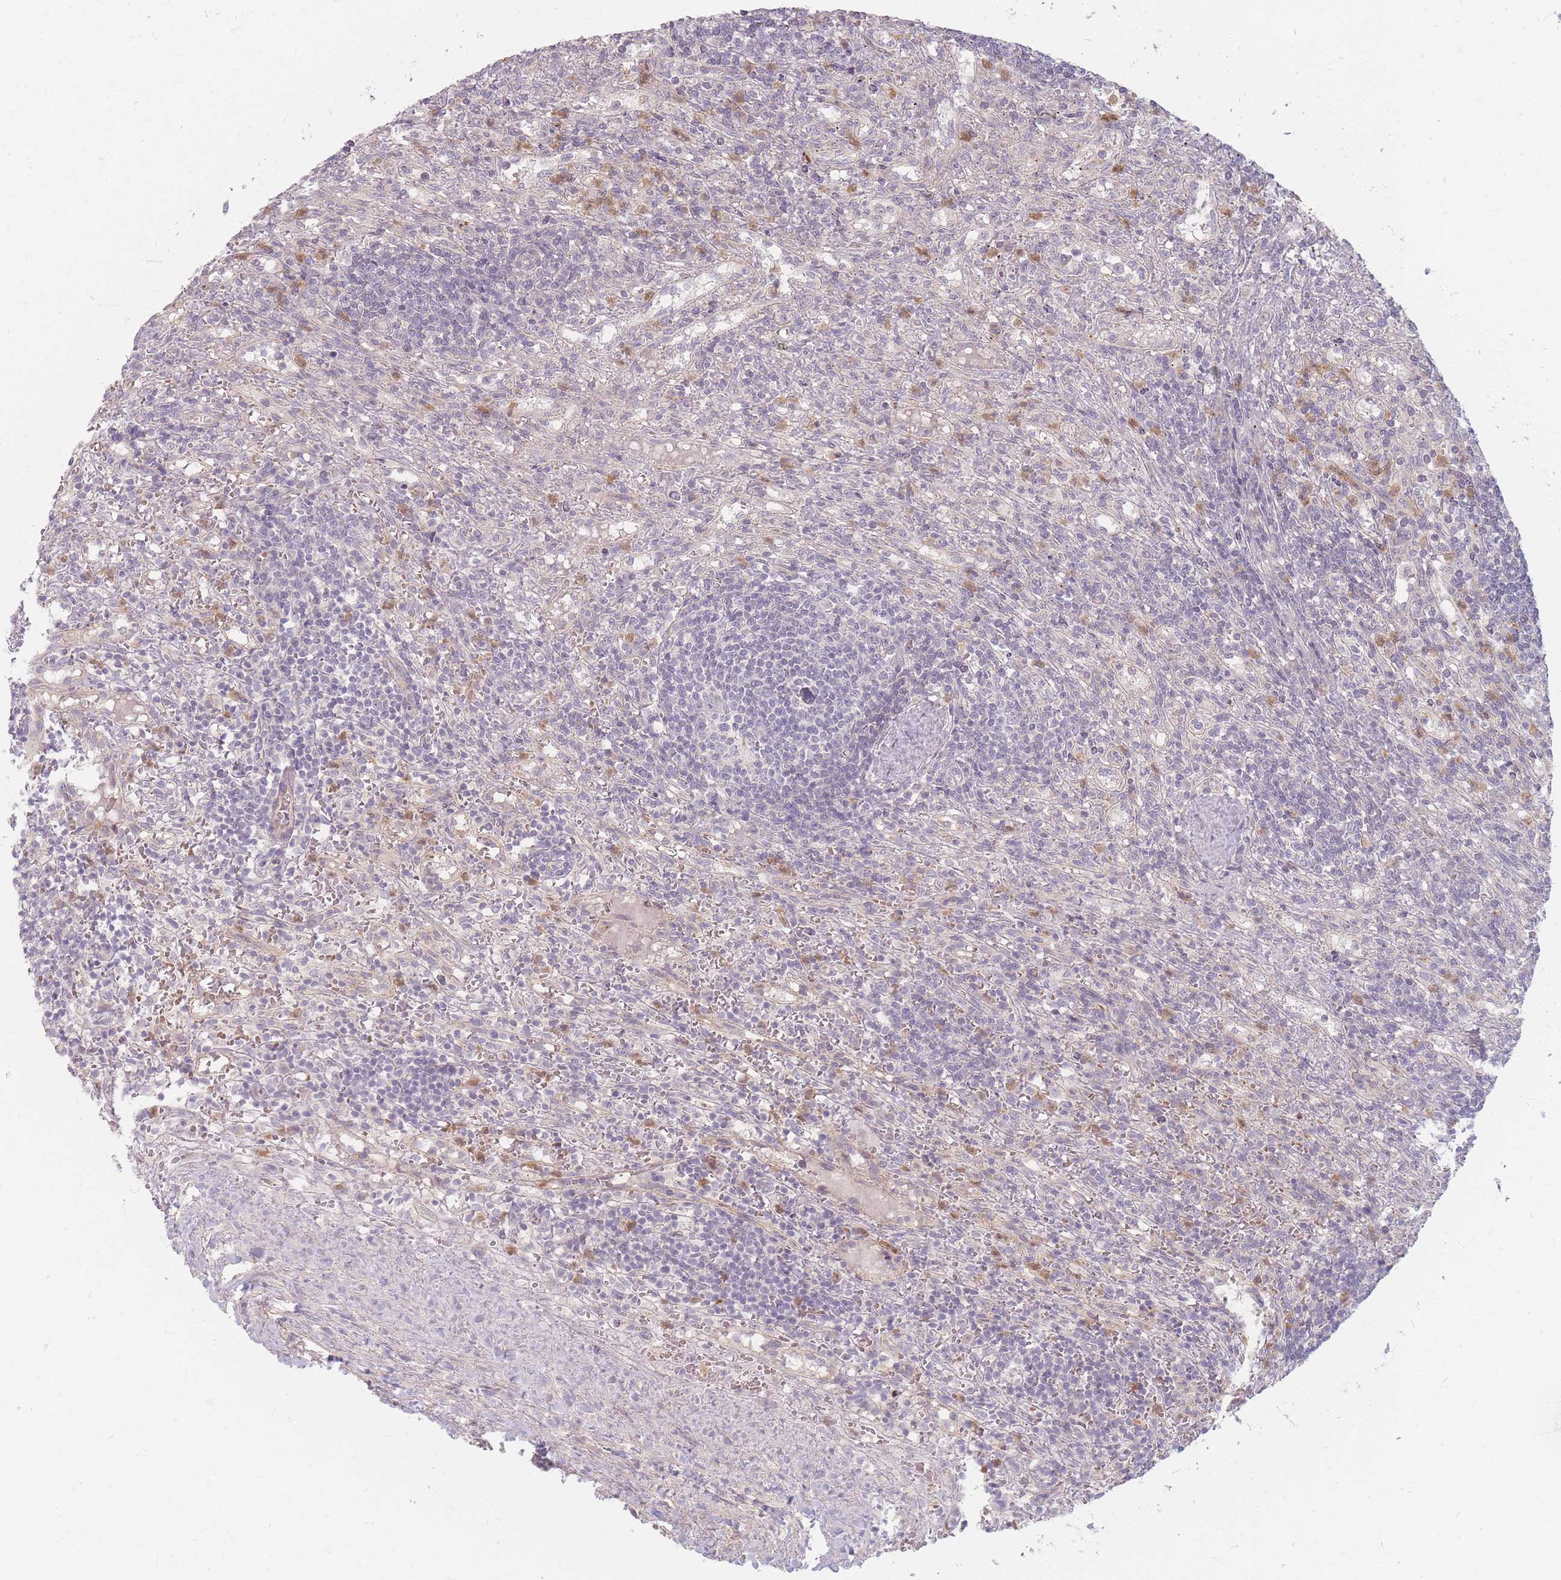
{"staining": {"intensity": "negative", "quantity": "none", "location": "none"}, "tissue": "lymphoma", "cell_type": "Tumor cells", "image_type": "cancer", "snomed": [{"axis": "morphology", "description": "Malignant lymphoma, non-Hodgkin's type, Low grade"}, {"axis": "topography", "description": "Spleen"}], "caption": "This is an immunohistochemistry (IHC) image of human low-grade malignant lymphoma, non-Hodgkin's type. There is no staining in tumor cells.", "gene": "CHCHD7", "patient": {"sex": "male", "age": 76}}